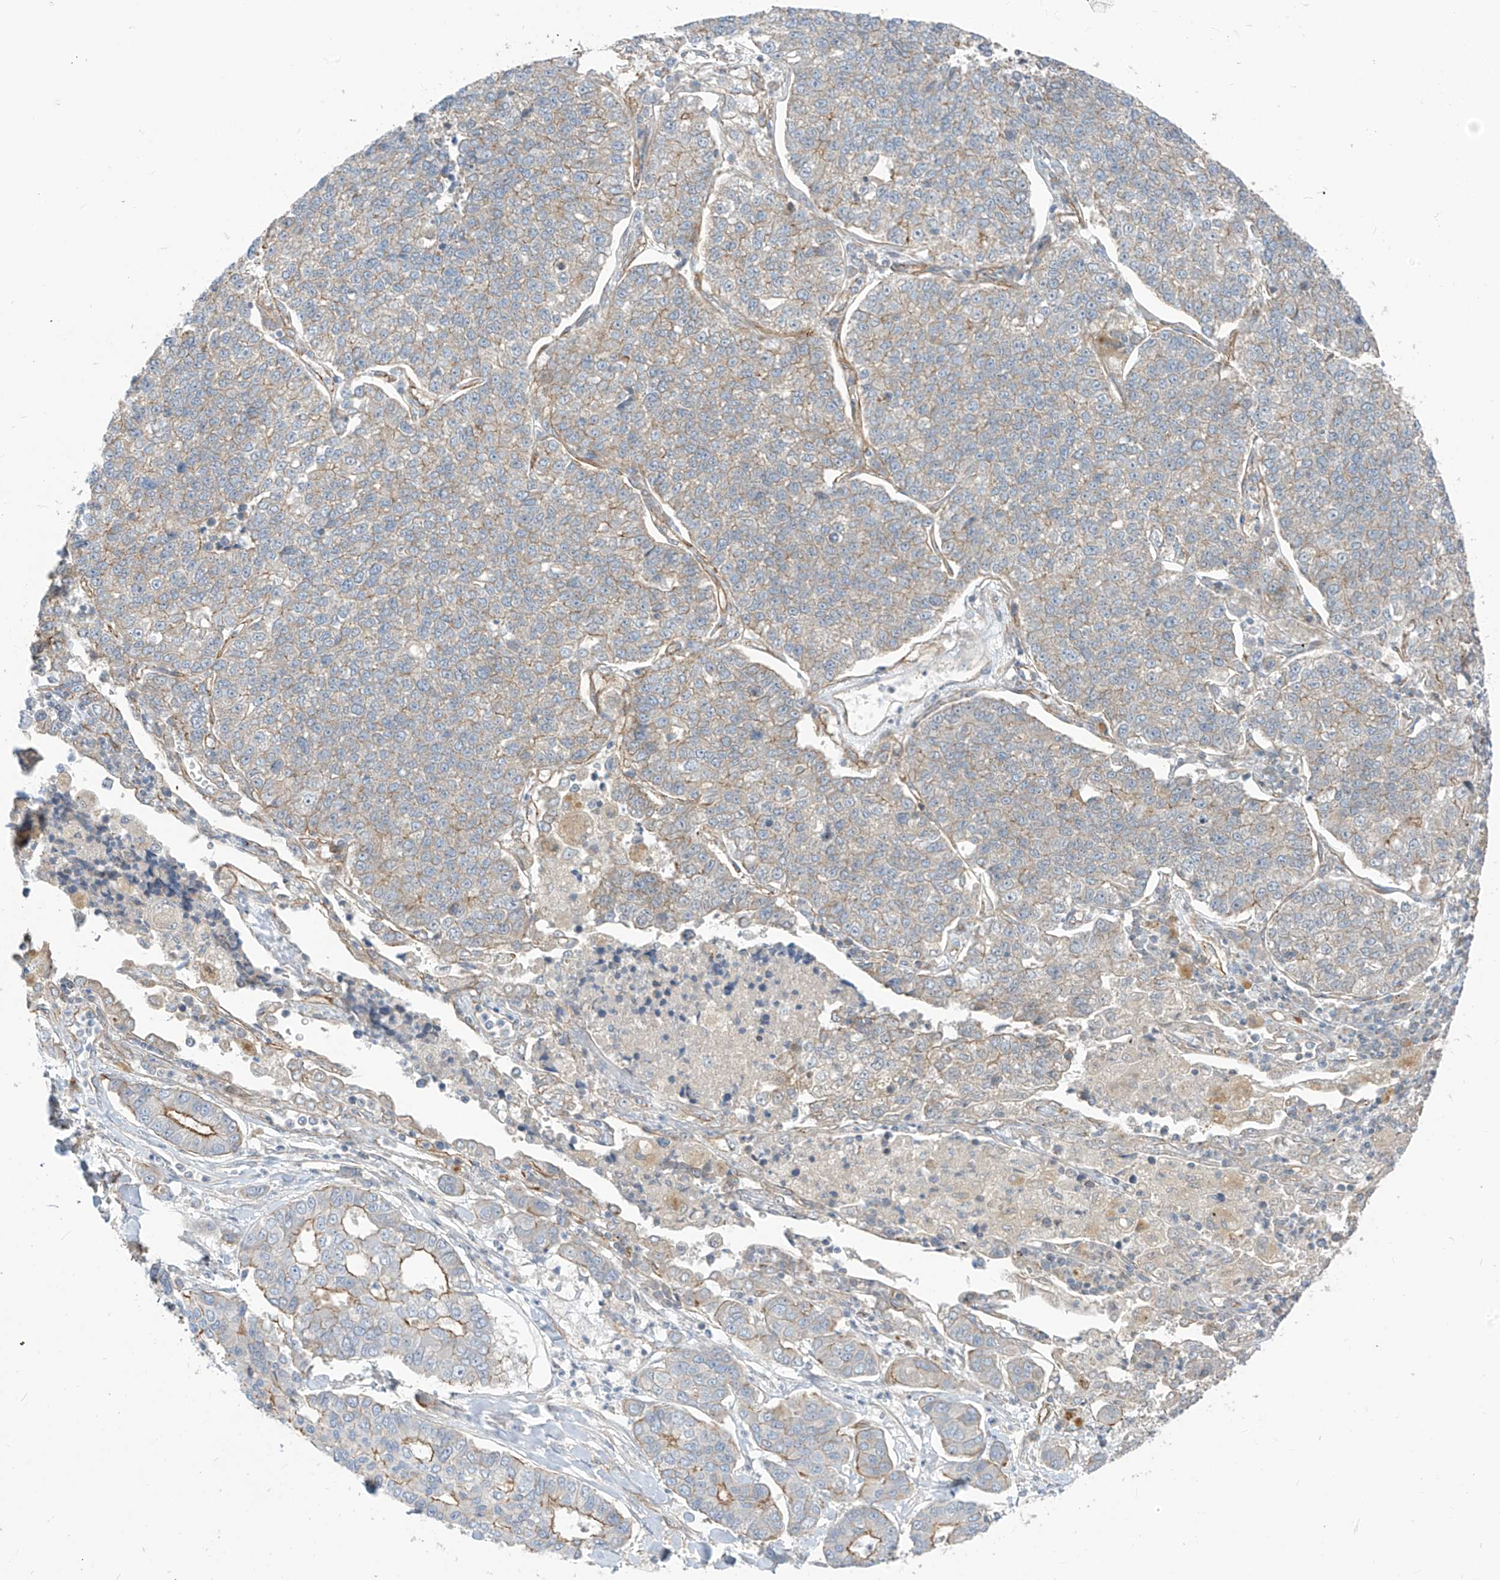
{"staining": {"intensity": "moderate", "quantity": "<25%", "location": "cytoplasmic/membranous"}, "tissue": "lung cancer", "cell_type": "Tumor cells", "image_type": "cancer", "snomed": [{"axis": "morphology", "description": "Adenocarcinoma, NOS"}, {"axis": "topography", "description": "Lung"}], "caption": "An immunohistochemistry histopathology image of tumor tissue is shown. Protein staining in brown labels moderate cytoplasmic/membranous positivity in adenocarcinoma (lung) within tumor cells. The protein is stained brown, and the nuclei are stained in blue (DAB (3,3'-diaminobenzidine) IHC with brightfield microscopy, high magnification).", "gene": "EPHX4", "patient": {"sex": "male", "age": 49}}